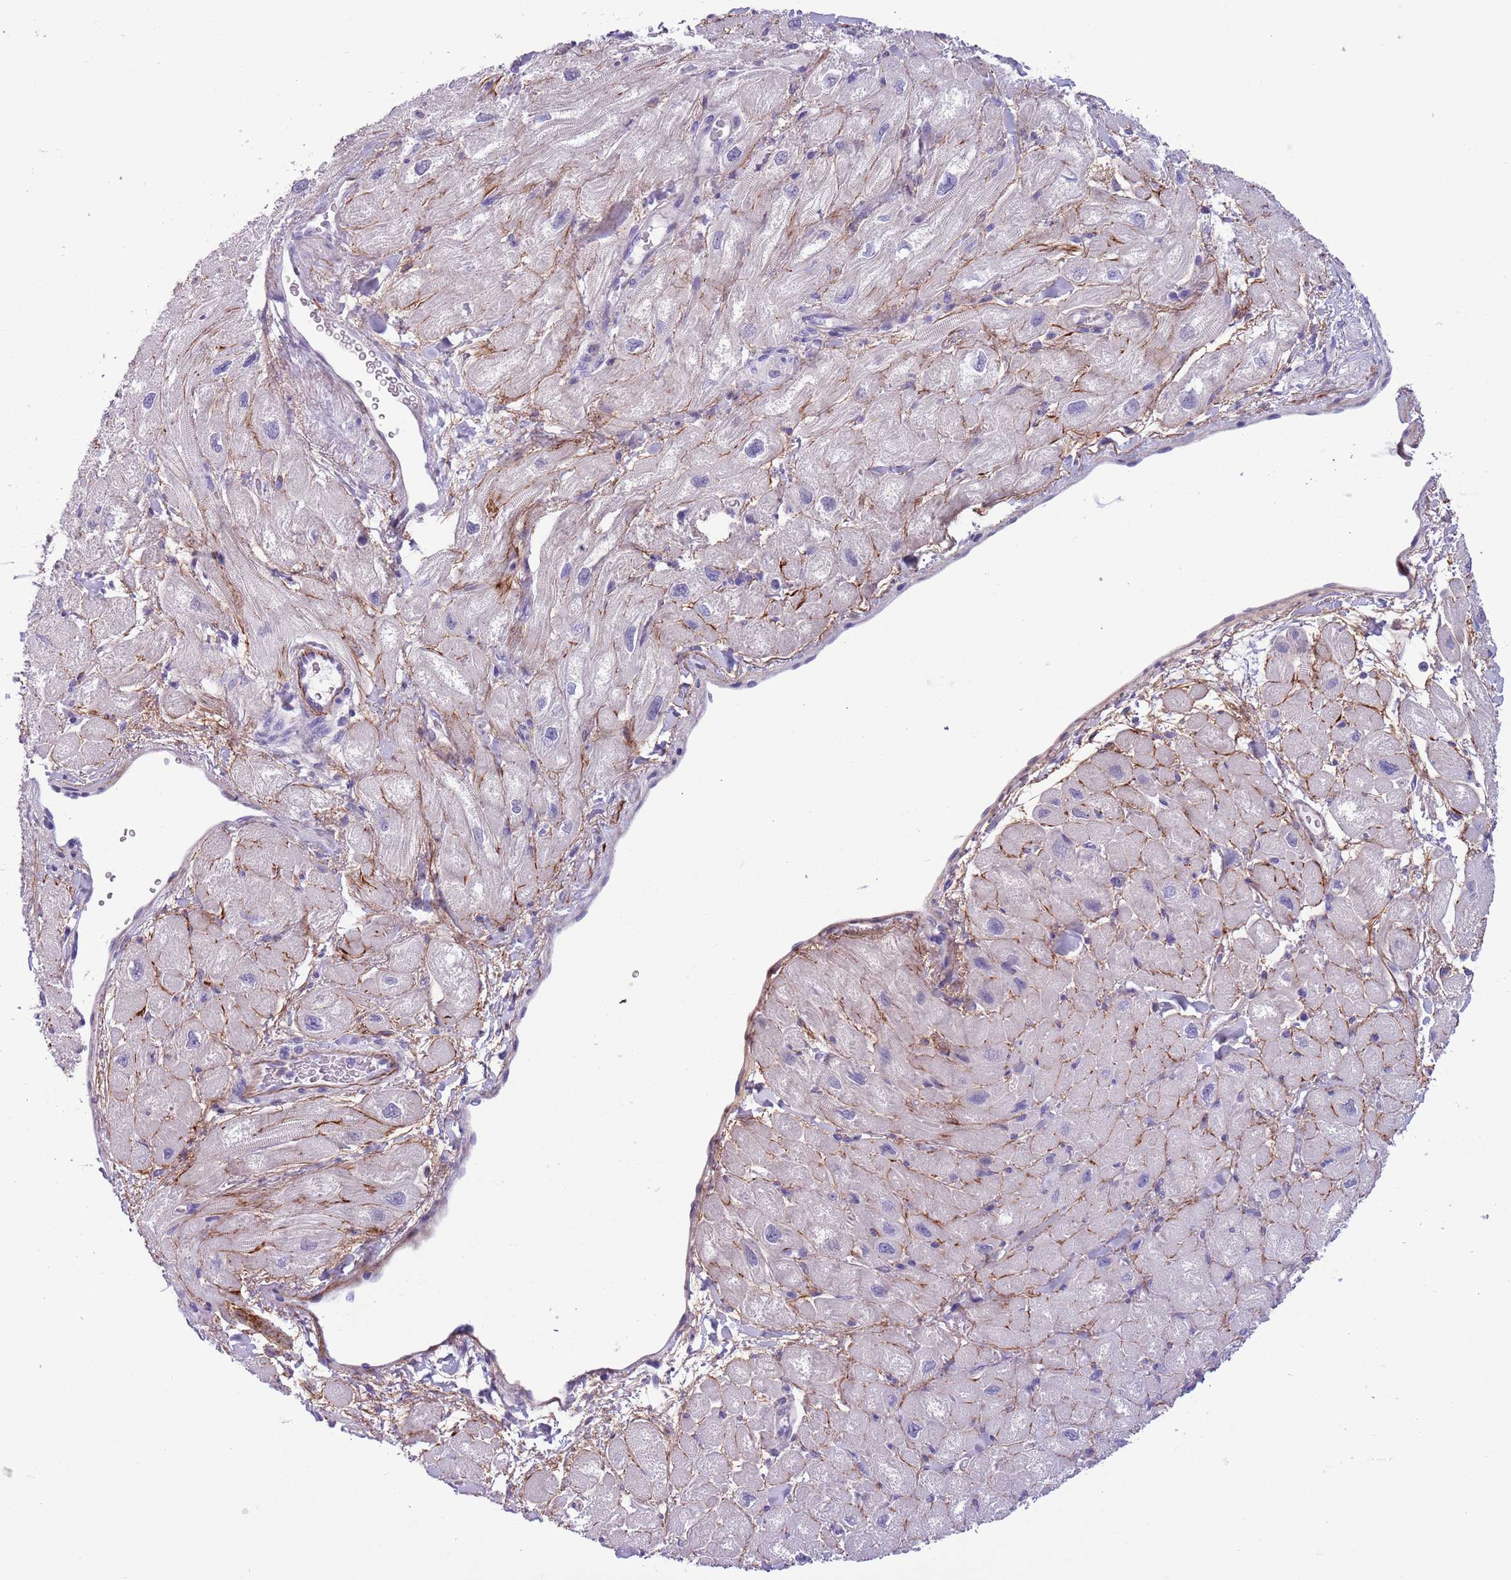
{"staining": {"intensity": "negative", "quantity": "none", "location": "none"}, "tissue": "heart muscle", "cell_type": "Cardiomyocytes", "image_type": "normal", "snomed": [{"axis": "morphology", "description": "Normal tissue, NOS"}, {"axis": "topography", "description": "Heart"}], "caption": "The micrograph reveals no significant positivity in cardiomyocytes of heart muscle. The staining was performed using DAB (3,3'-diaminobenzidine) to visualize the protein expression in brown, while the nuclei were stained in blue with hematoxylin (Magnification: 20x).", "gene": "PFKFB2", "patient": {"sex": "male", "age": 65}}